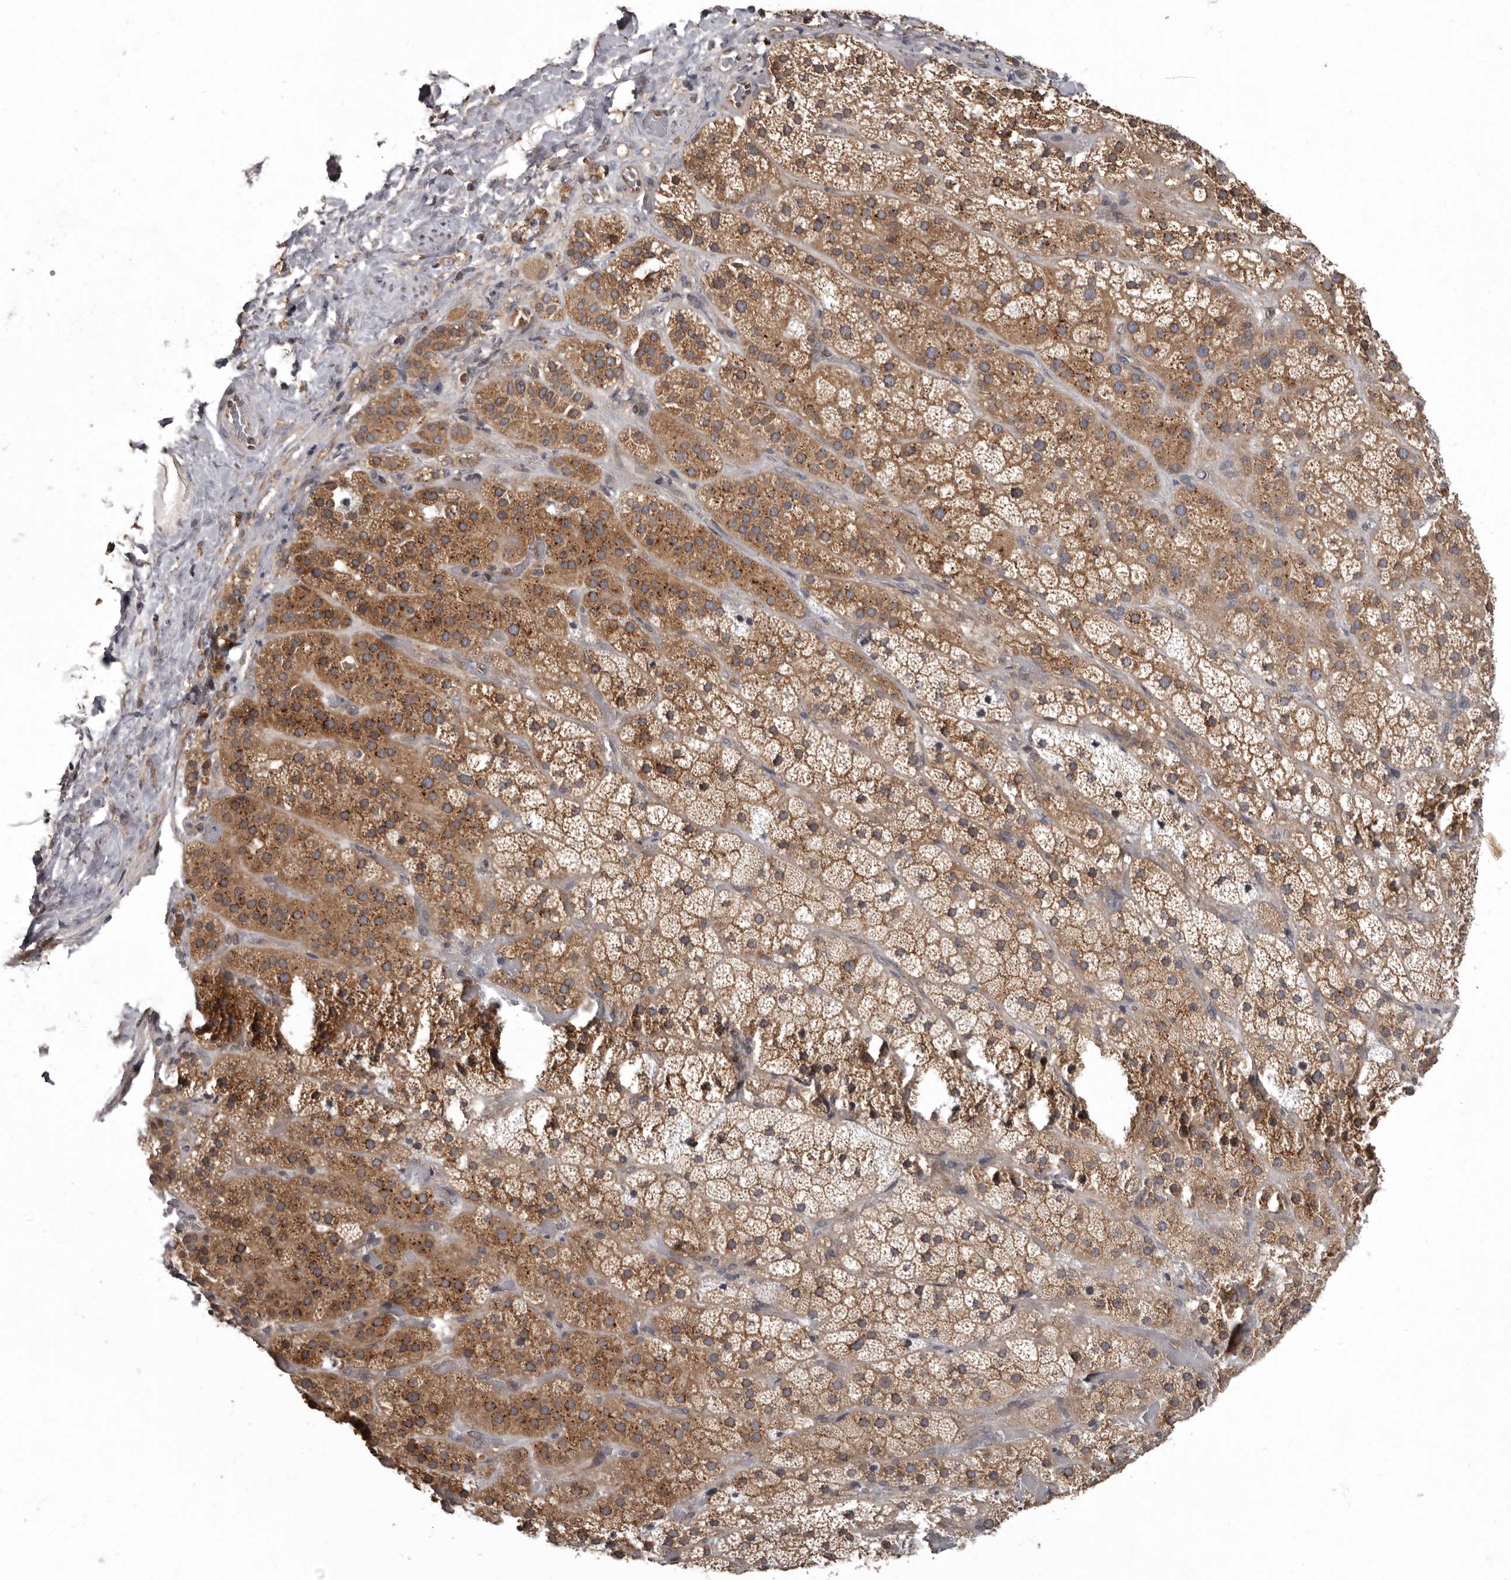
{"staining": {"intensity": "strong", "quantity": ">75%", "location": "cytoplasmic/membranous"}, "tissue": "adrenal gland", "cell_type": "Glandular cells", "image_type": "normal", "snomed": [{"axis": "morphology", "description": "Normal tissue, NOS"}, {"axis": "topography", "description": "Adrenal gland"}], "caption": "Immunohistochemical staining of normal adrenal gland reveals high levels of strong cytoplasmic/membranous positivity in approximately >75% of glandular cells. The staining was performed using DAB (3,3'-diaminobenzidine) to visualize the protein expression in brown, while the nuclei were stained in blue with hematoxylin (Magnification: 20x).", "gene": "DARS1", "patient": {"sex": "male", "age": 57}}